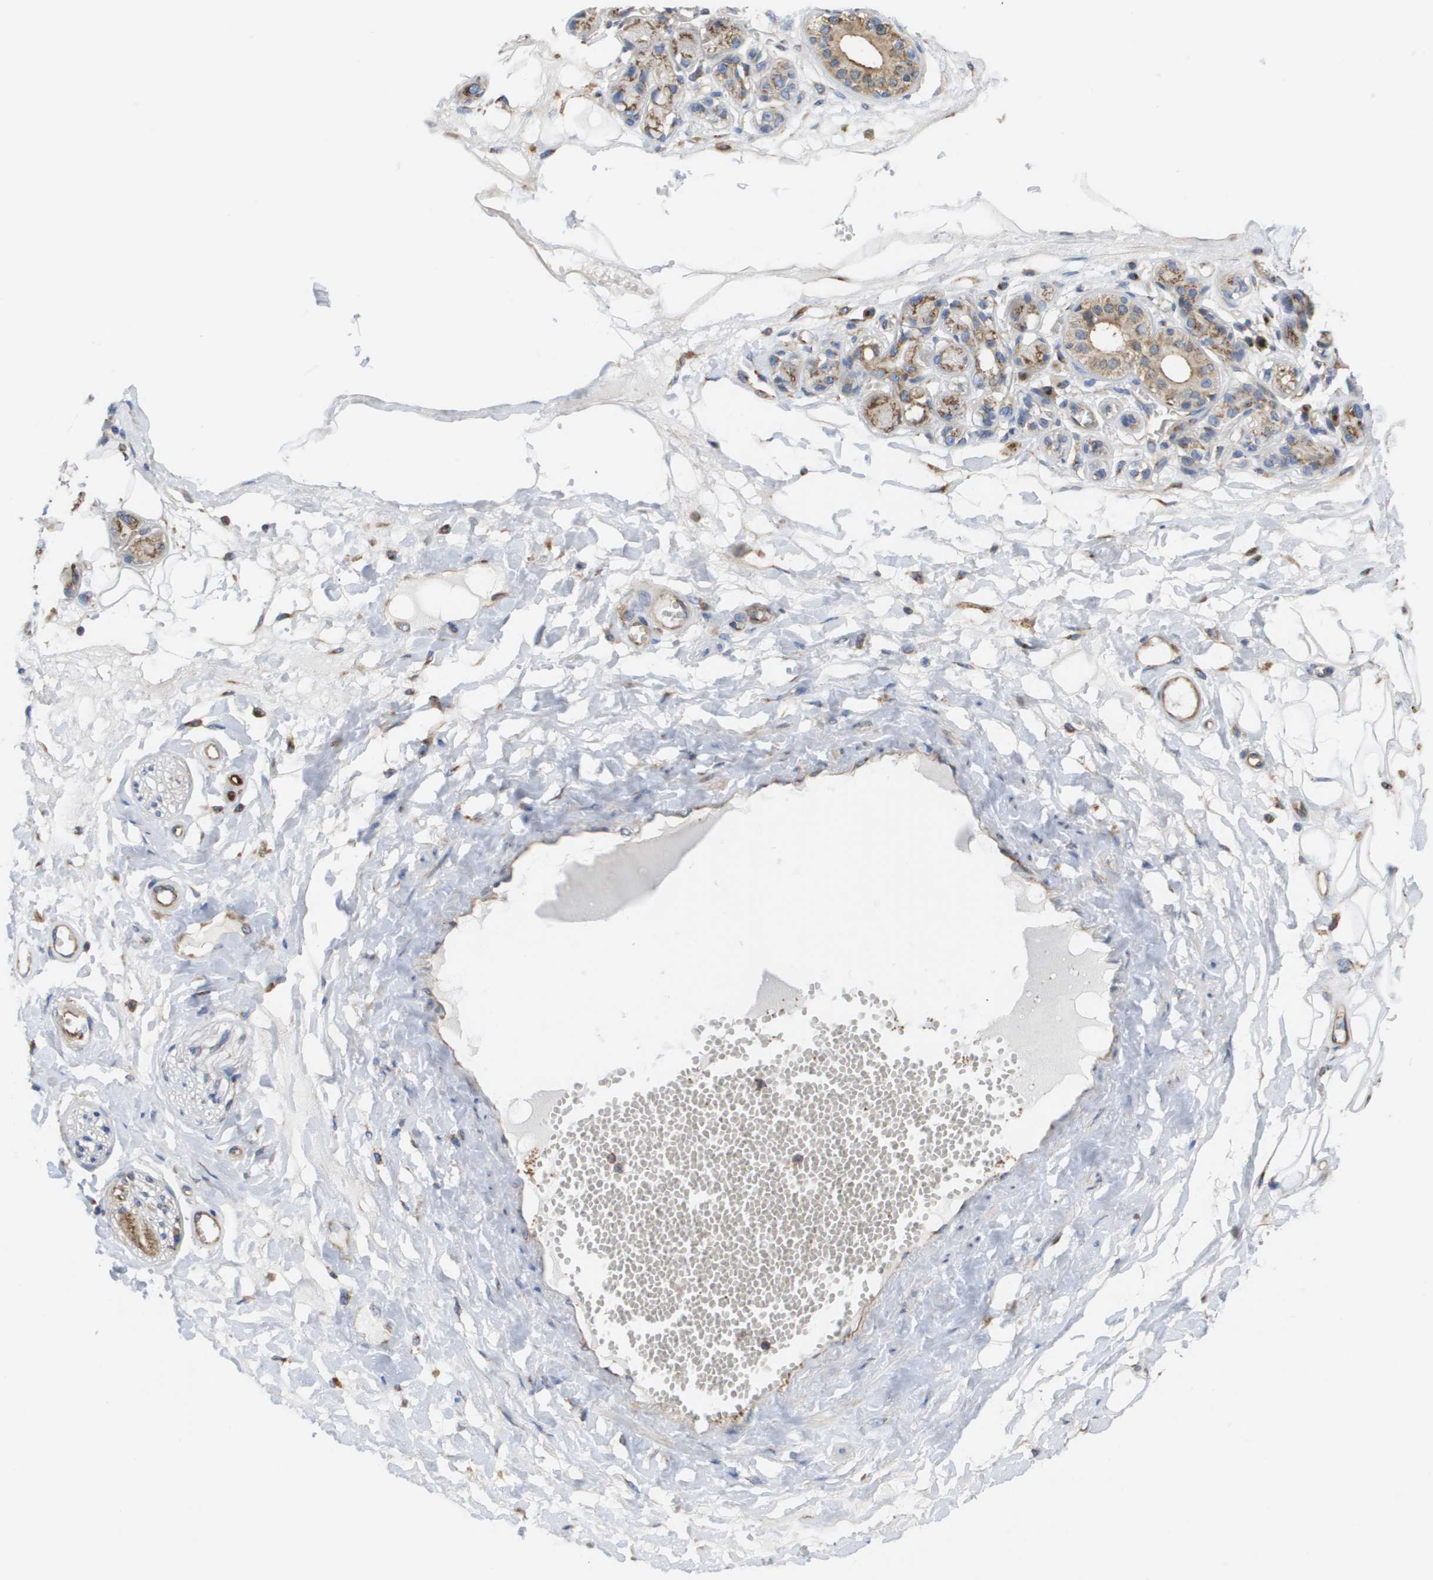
{"staining": {"intensity": "moderate", "quantity": ">75%", "location": "cytoplasmic/membranous"}, "tissue": "adipose tissue", "cell_type": "Adipocytes", "image_type": "normal", "snomed": [{"axis": "morphology", "description": "Normal tissue, NOS"}, {"axis": "morphology", "description": "Inflammation, NOS"}, {"axis": "topography", "description": "Salivary gland"}, {"axis": "topography", "description": "Peripheral nerve tissue"}], "caption": "This is a photomicrograph of immunohistochemistry staining of normal adipose tissue, which shows moderate expression in the cytoplasmic/membranous of adipocytes.", "gene": "BST2", "patient": {"sex": "female", "age": 75}}